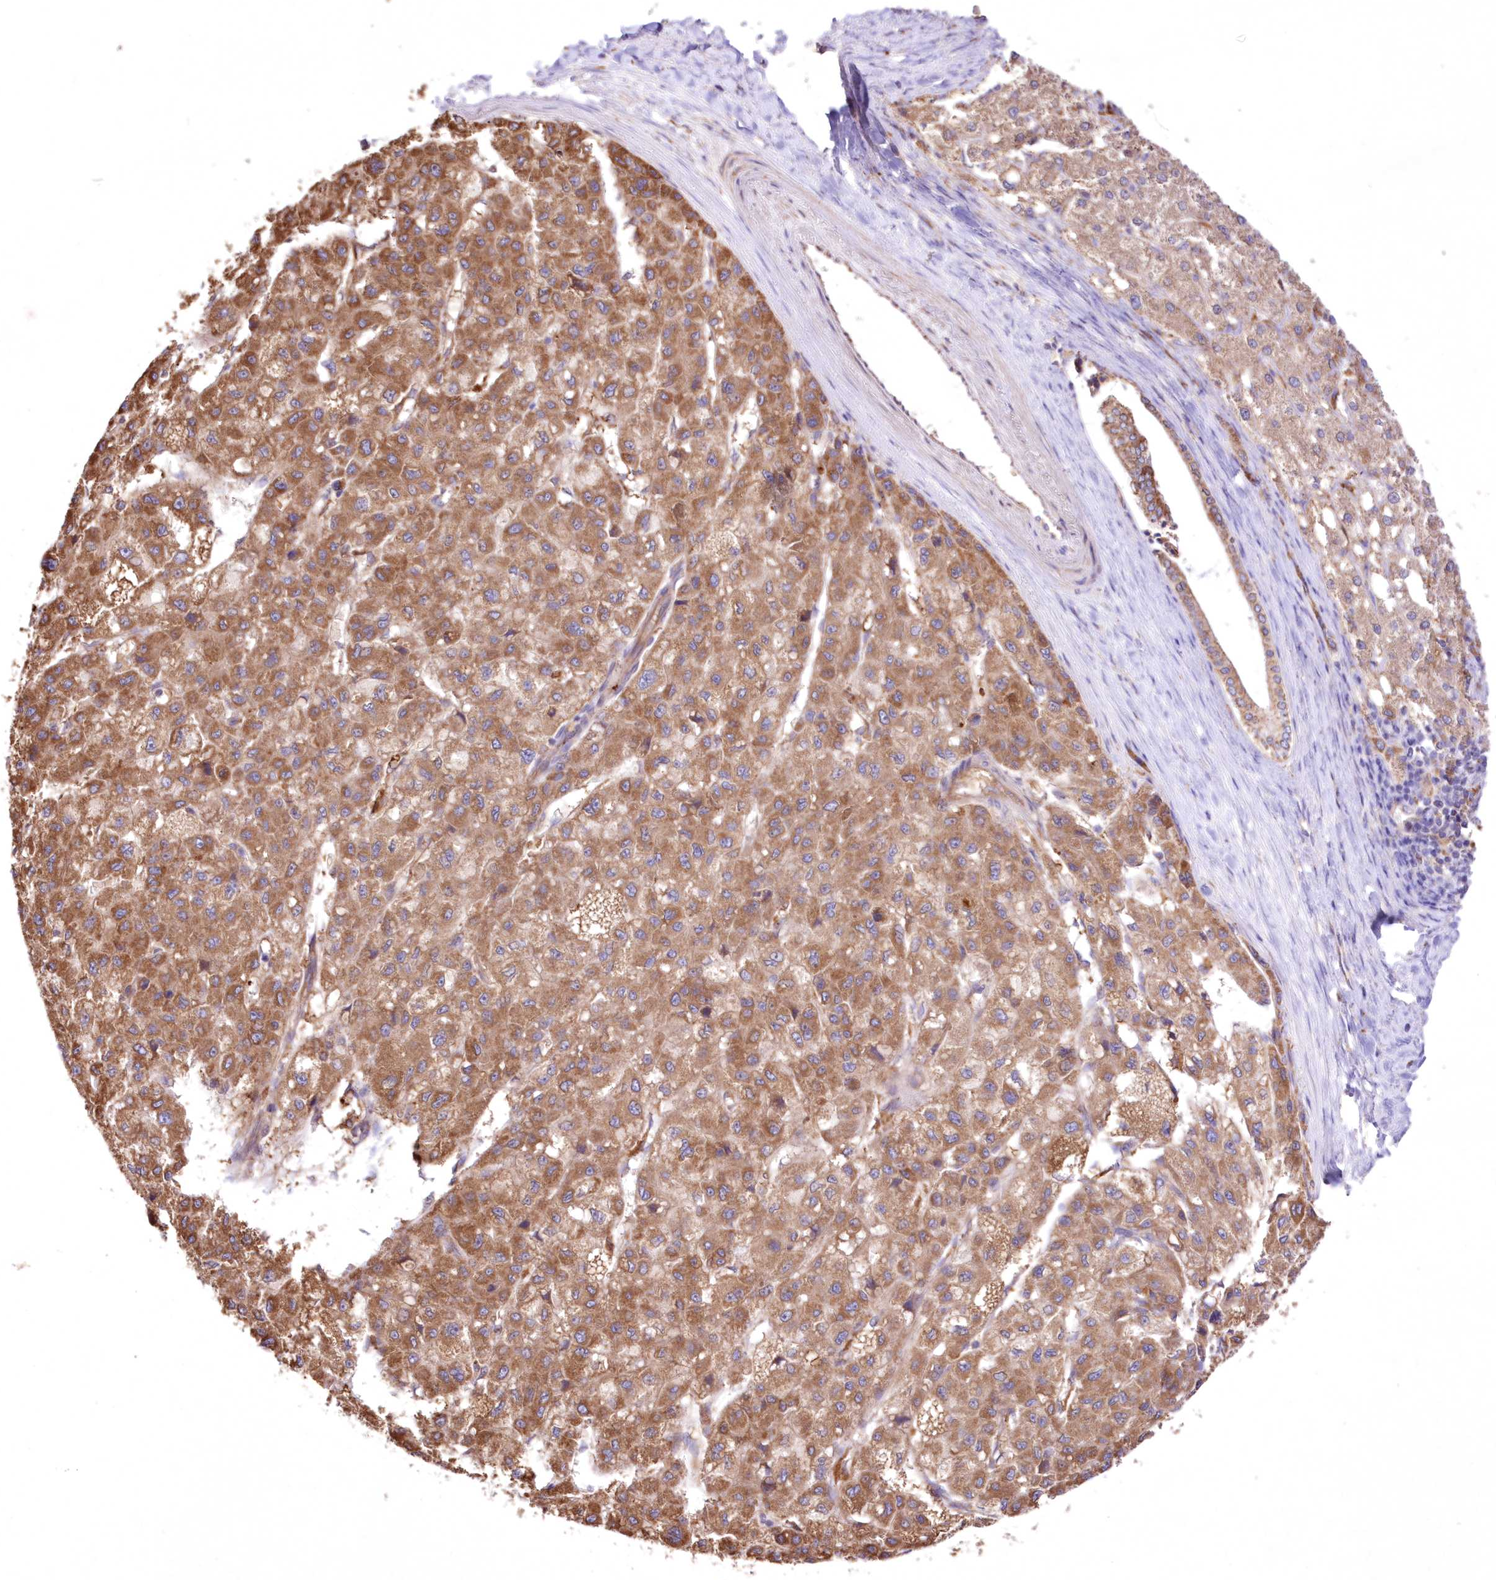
{"staining": {"intensity": "moderate", "quantity": ">75%", "location": "cytoplasmic/membranous"}, "tissue": "liver cancer", "cell_type": "Tumor cells", "image_type": "cancer", "snomed": [{"axis": "morphology", "description": "Carcinoma, Hepatocellular, NOS"}, {"axis": "topography", "description": "Liver"}], "caption": "Immunohistochemistry image of liver hepatocellular carcinoma stained for a protein (brown), which displays medium levels of moderate cytoplasmic/membranous positivity in approximately >75% of tumor cells.", "gene": "FCHO2", "patient": {"sex": "male", "age": 80}}